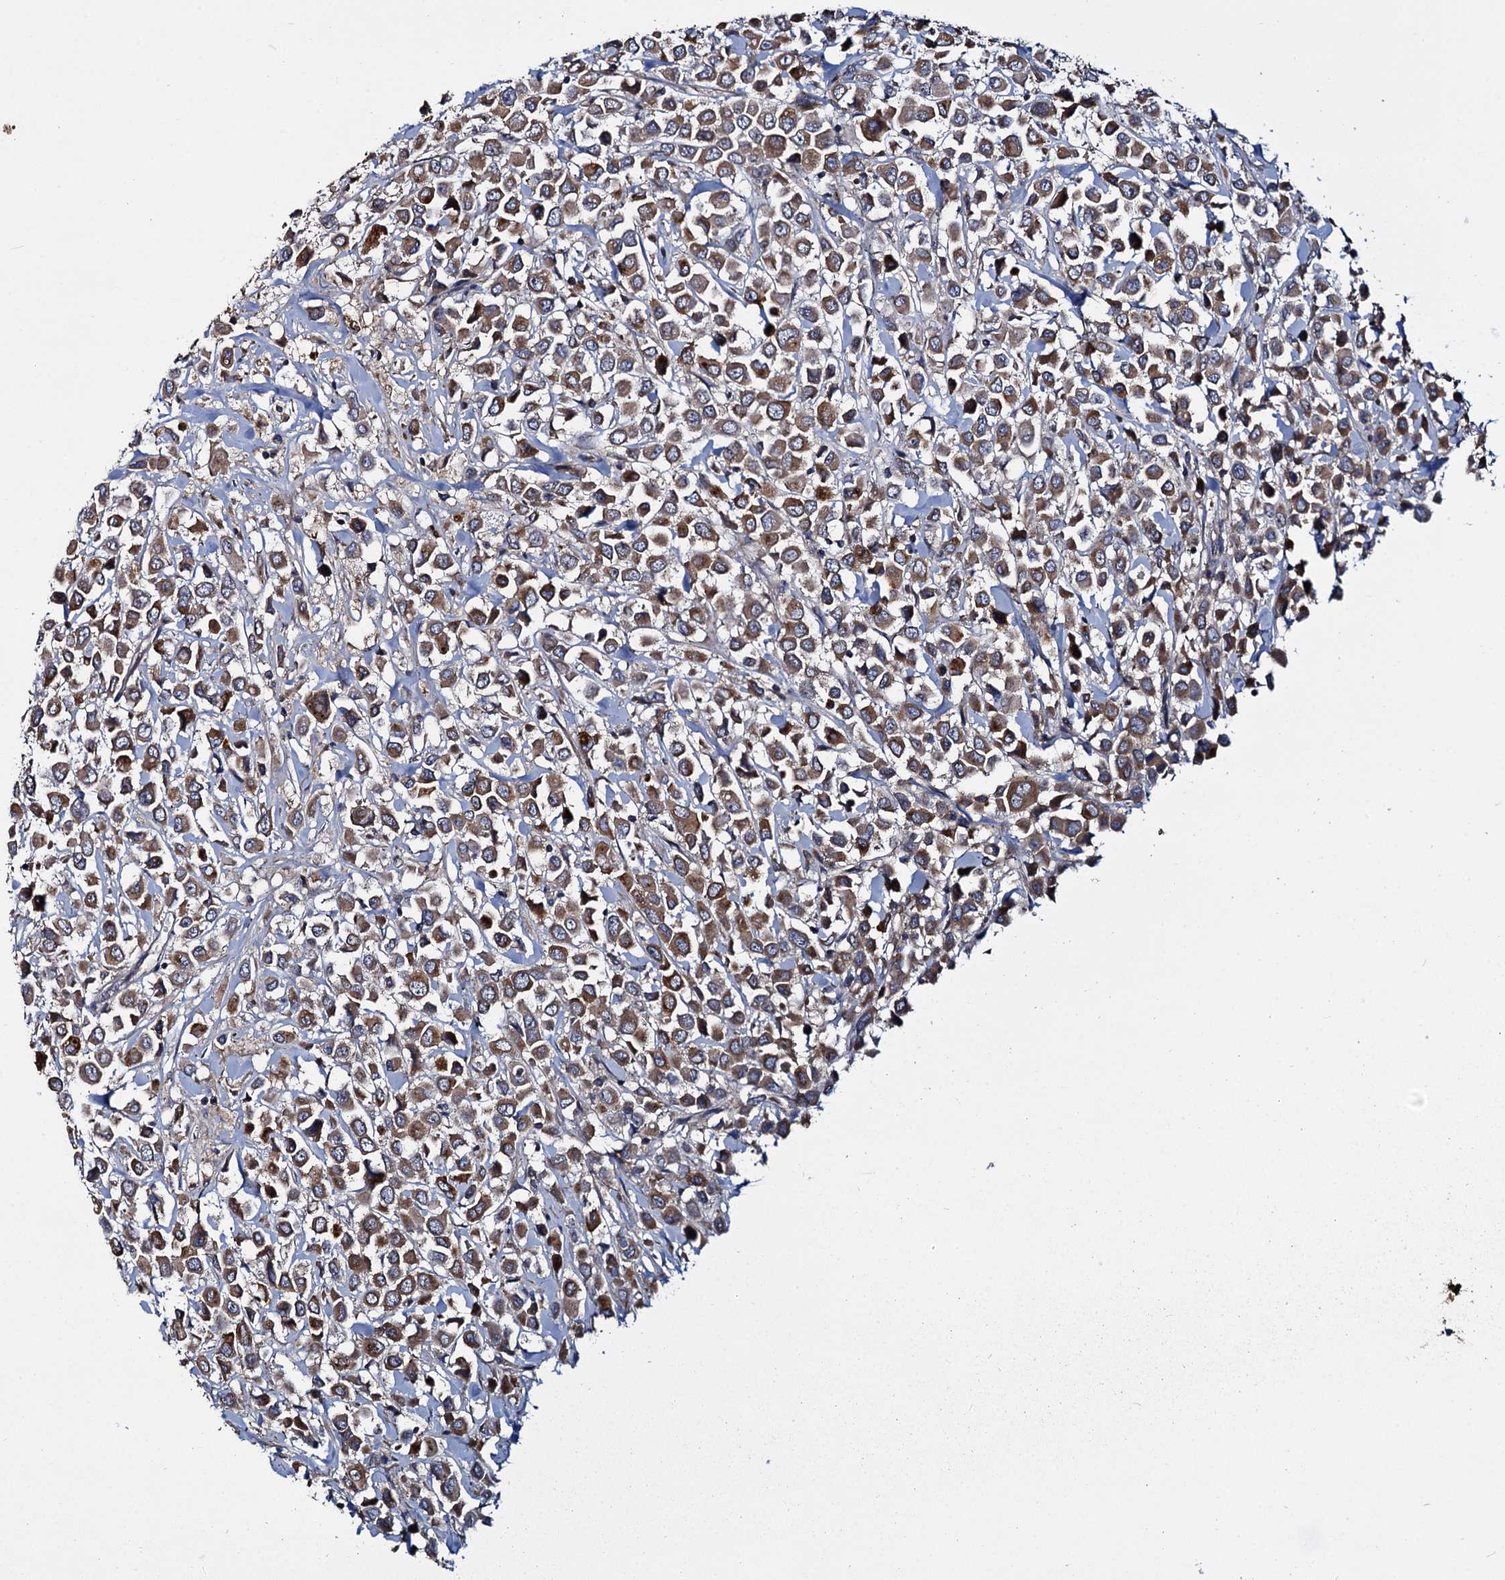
{"staining": {"intensity": "moderate", "quantity": ">75%", "location": "cytoplasmic/membranous"}, "tissue": "breast cancer", "cell_type": "Tumor cells", "image_type": "cancer", "snomed": [{"axis": "morphology", "description": "Duct carcinoma"}, {"axis": "topography", "description": "Breast"}], "caption": "This micrograph exhibits IHC staining of breast cancer (invasive ductal carcinoma), with medium moderate cytoplasmic/membranous expression in approximately >75% of tumor cells.", "gene": "CEP192", "patient": {"sex": "female", "age": 61}}